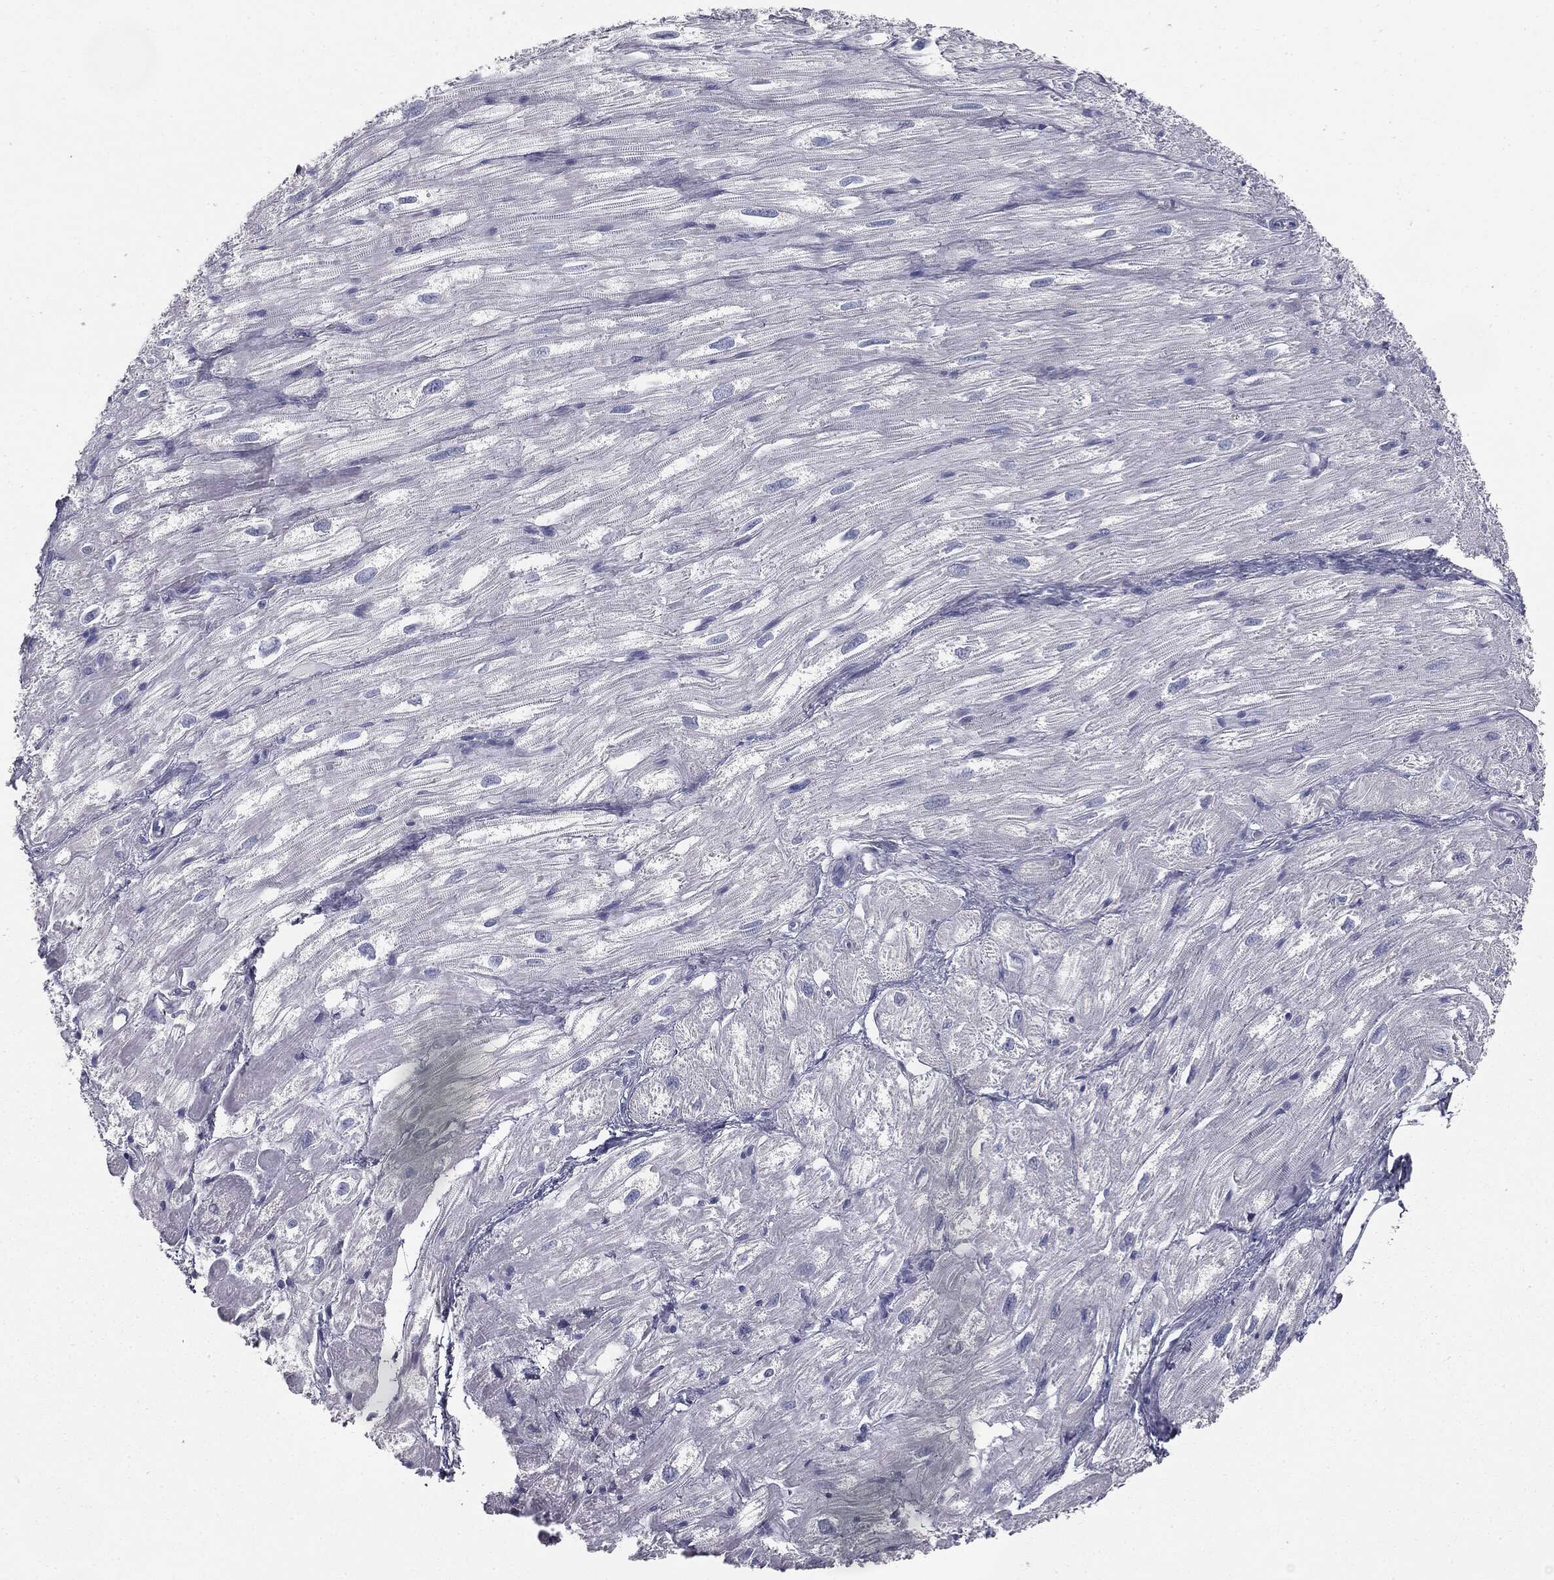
{"staining": {"intensity": "negative", "quantity": "none", "location": "none"}, "tissue": "heart muscle", "cell_type": "Cardiomyocytes", "image_type": "normal", "snomed": [{"axis": "morphology", "description": "Normal tissue, NOS"}, {"axis": "topography", "description": "Heart"}], "caption": "Immunohistochemistry (IHC) of unremarkable heart muscle reveals no expression in cardiomyocytes.", "gene": "MUC5AC", "patient": {"sex": "male", "age": 62}}